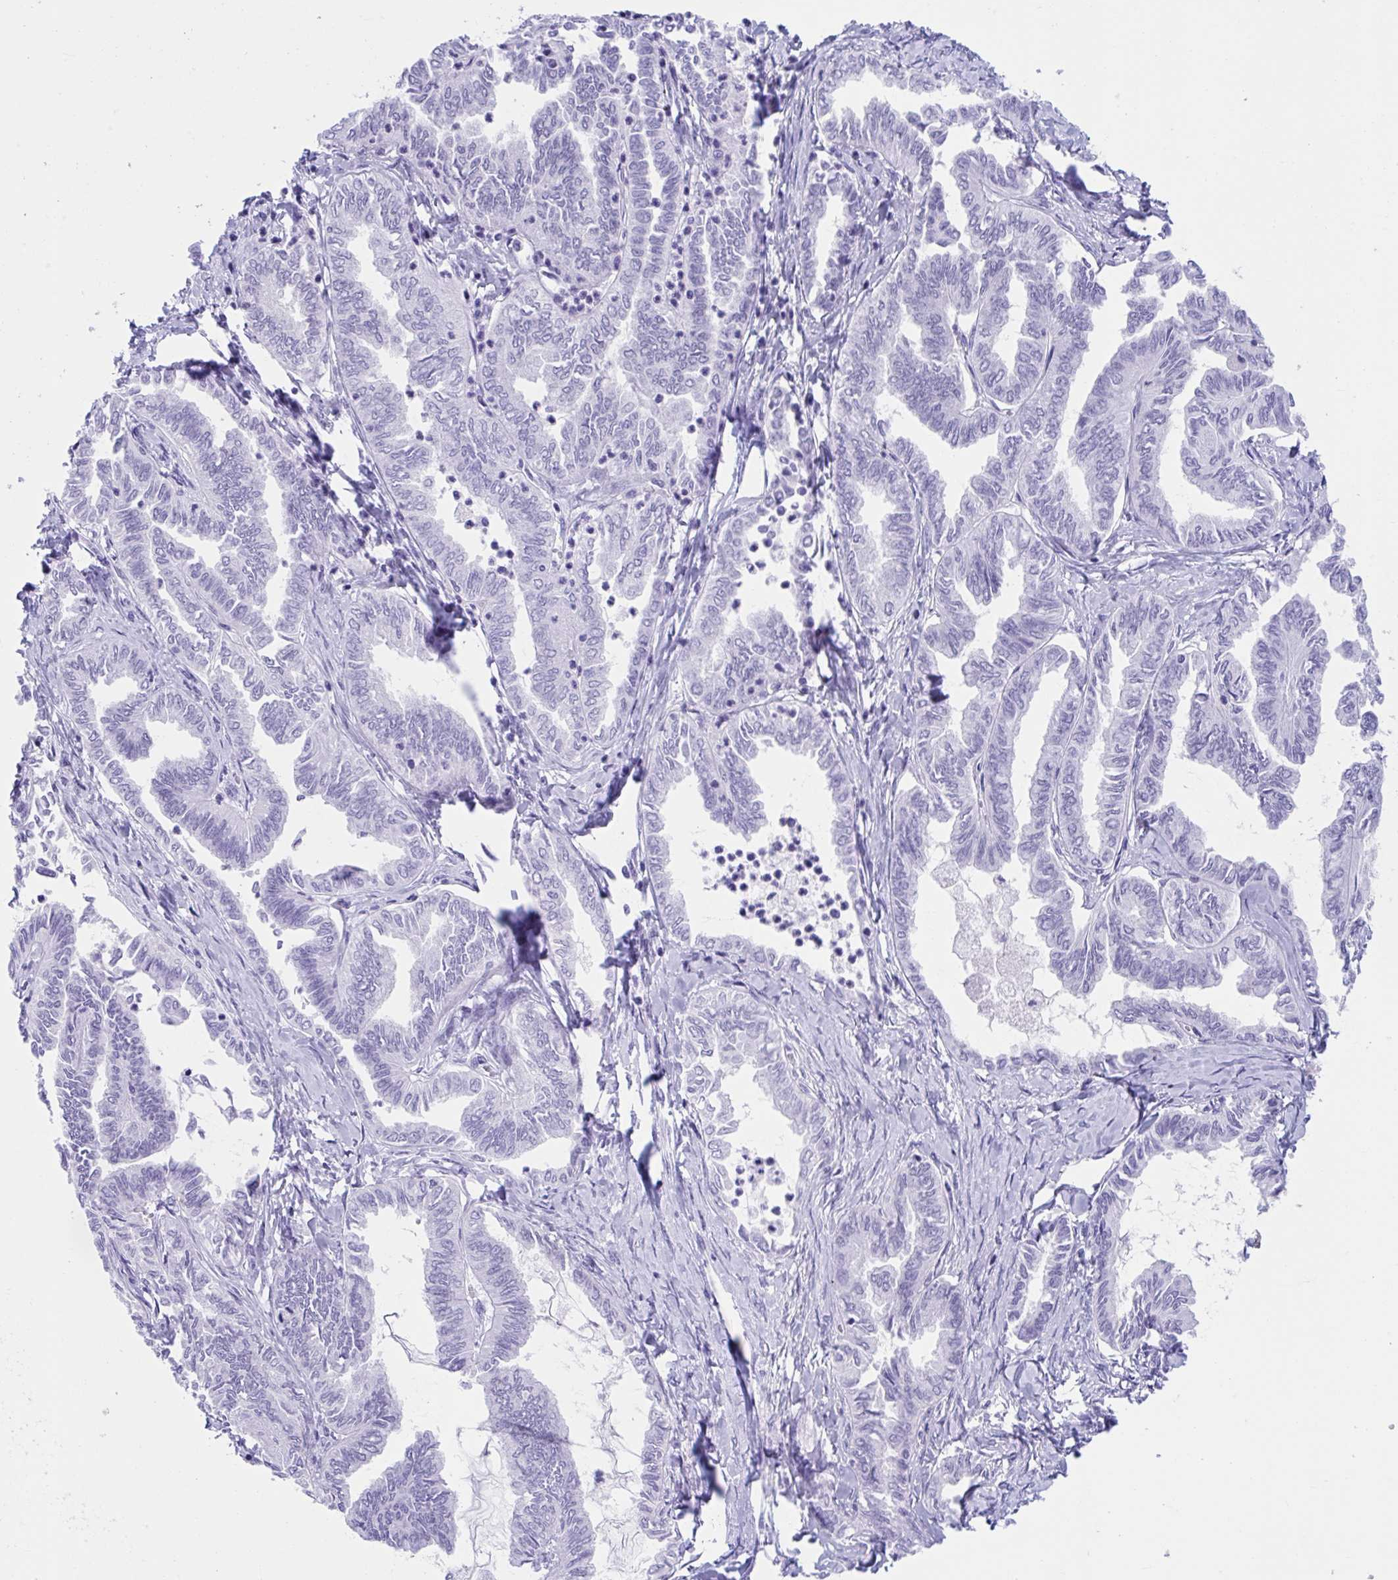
{"staining": {"intensity": "negative", "quantity": "none", "location": "none"}, "tissue": "ovarian cancer", "cell_type": "Tumor cells", "image_type": "cancer", "snomed": [{"axis": "morphology", "description": "Carcinoma, endometroid"}, {"axis": "topography", "description": "Ovary"}], "caption": "High power microscopy image of an immunohistochemistry photomicrograph of ovarian cancer, revealing no significant staining in tumor cells.", "gene": "TMEM35A", "patient": {"sex": "female", "age": 70}}